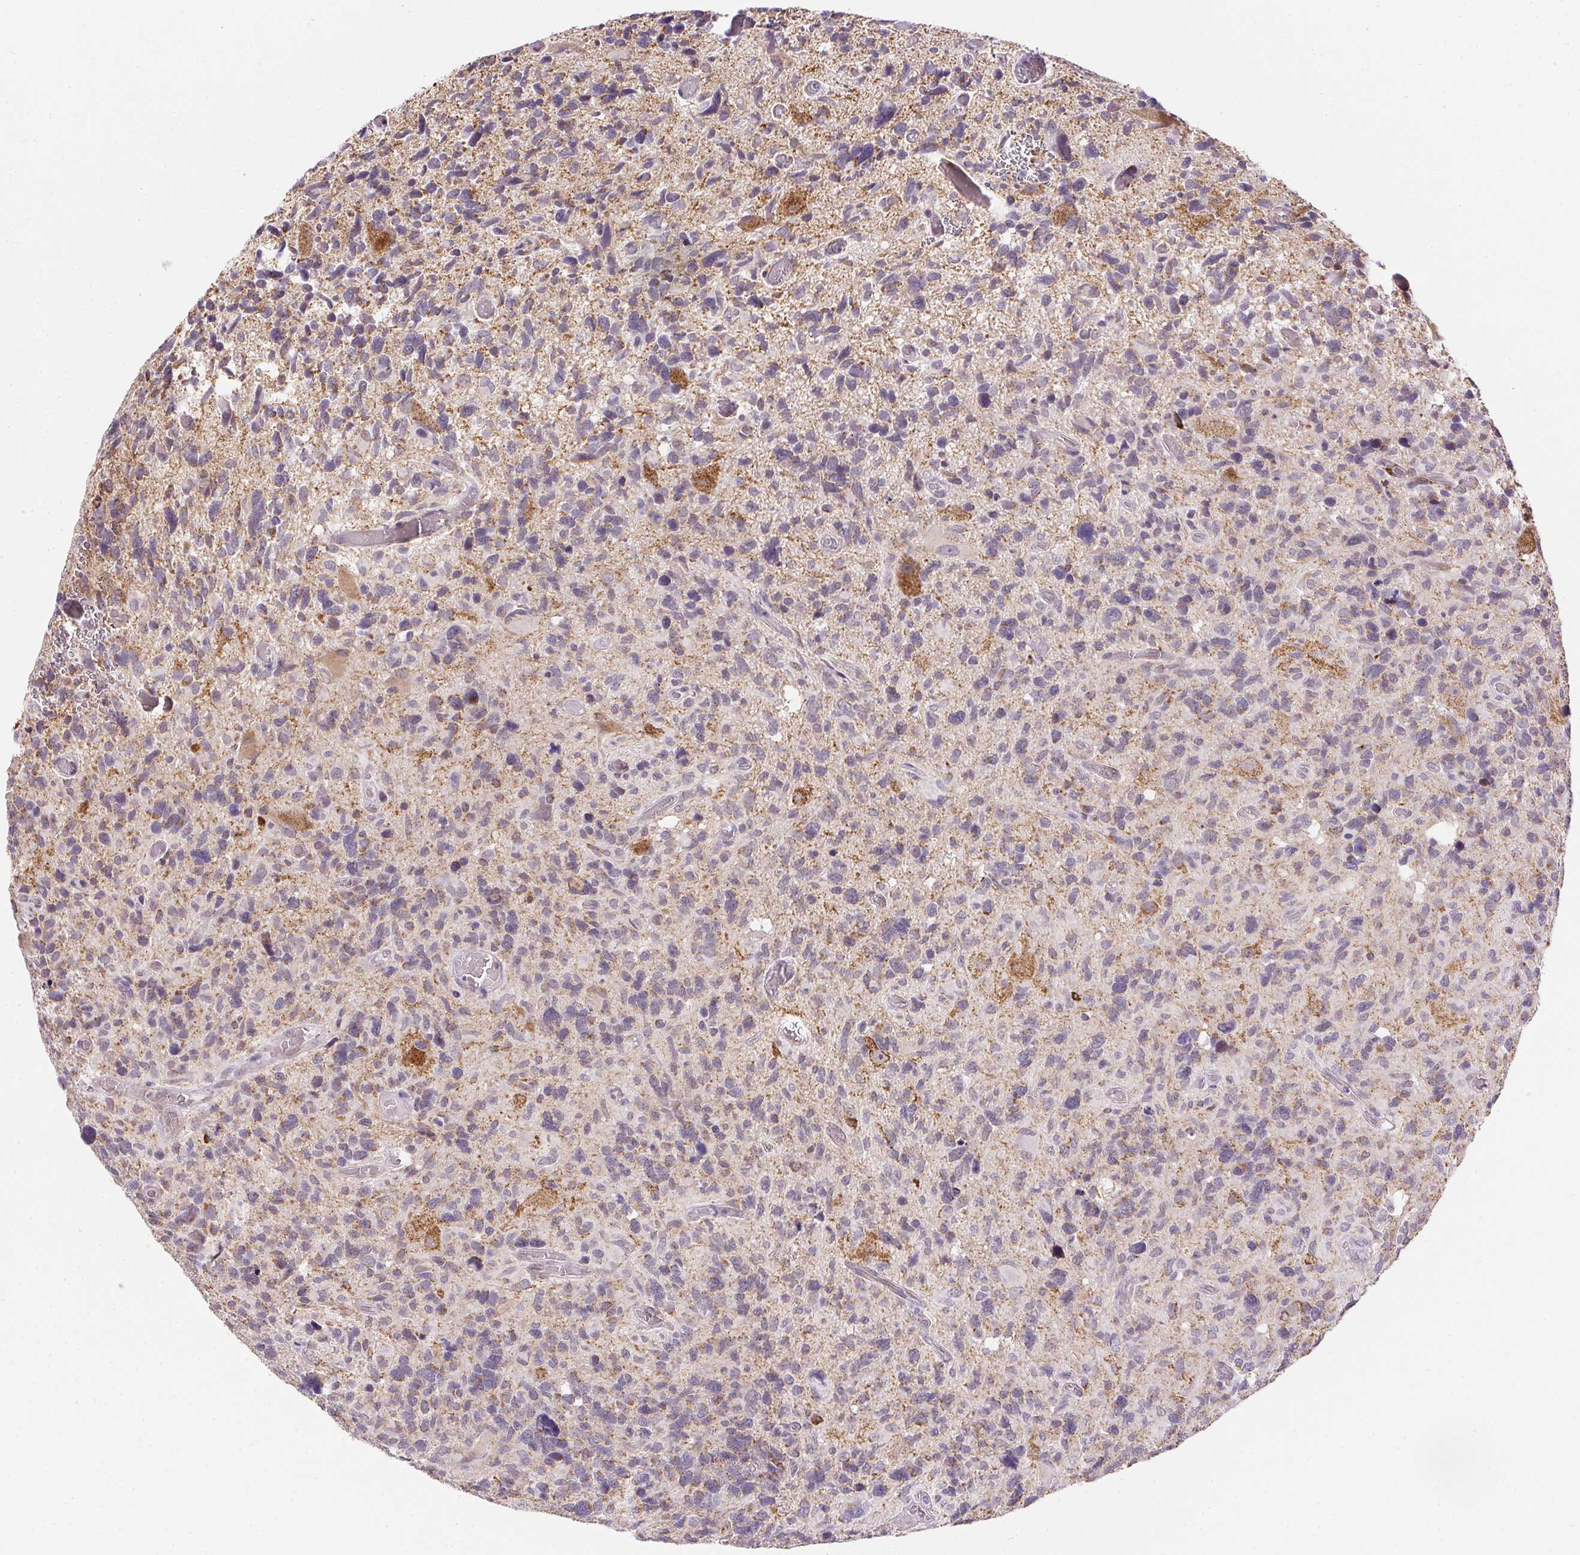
{"staining": {"intensity": "weak", "quantity": "<25%", "location": "cytoplasmic/membranous"}, "tissue": "glioma", "cell_type": "Tumor cells", "image_type": "cancer", "snomed": [{"axis": "morphology", "description": "Glioma, malignant, High grade"}, {"axis": "topography", "description": "Brain"}], "caption": "Protein analysis of glioma reveals no significant expression in tumor cells. (DAB (3,3'-diaminobenzidine) IHC, high magnification).", "gene": "MAPK11", "patient": {"sex": "male", "age": 49}}